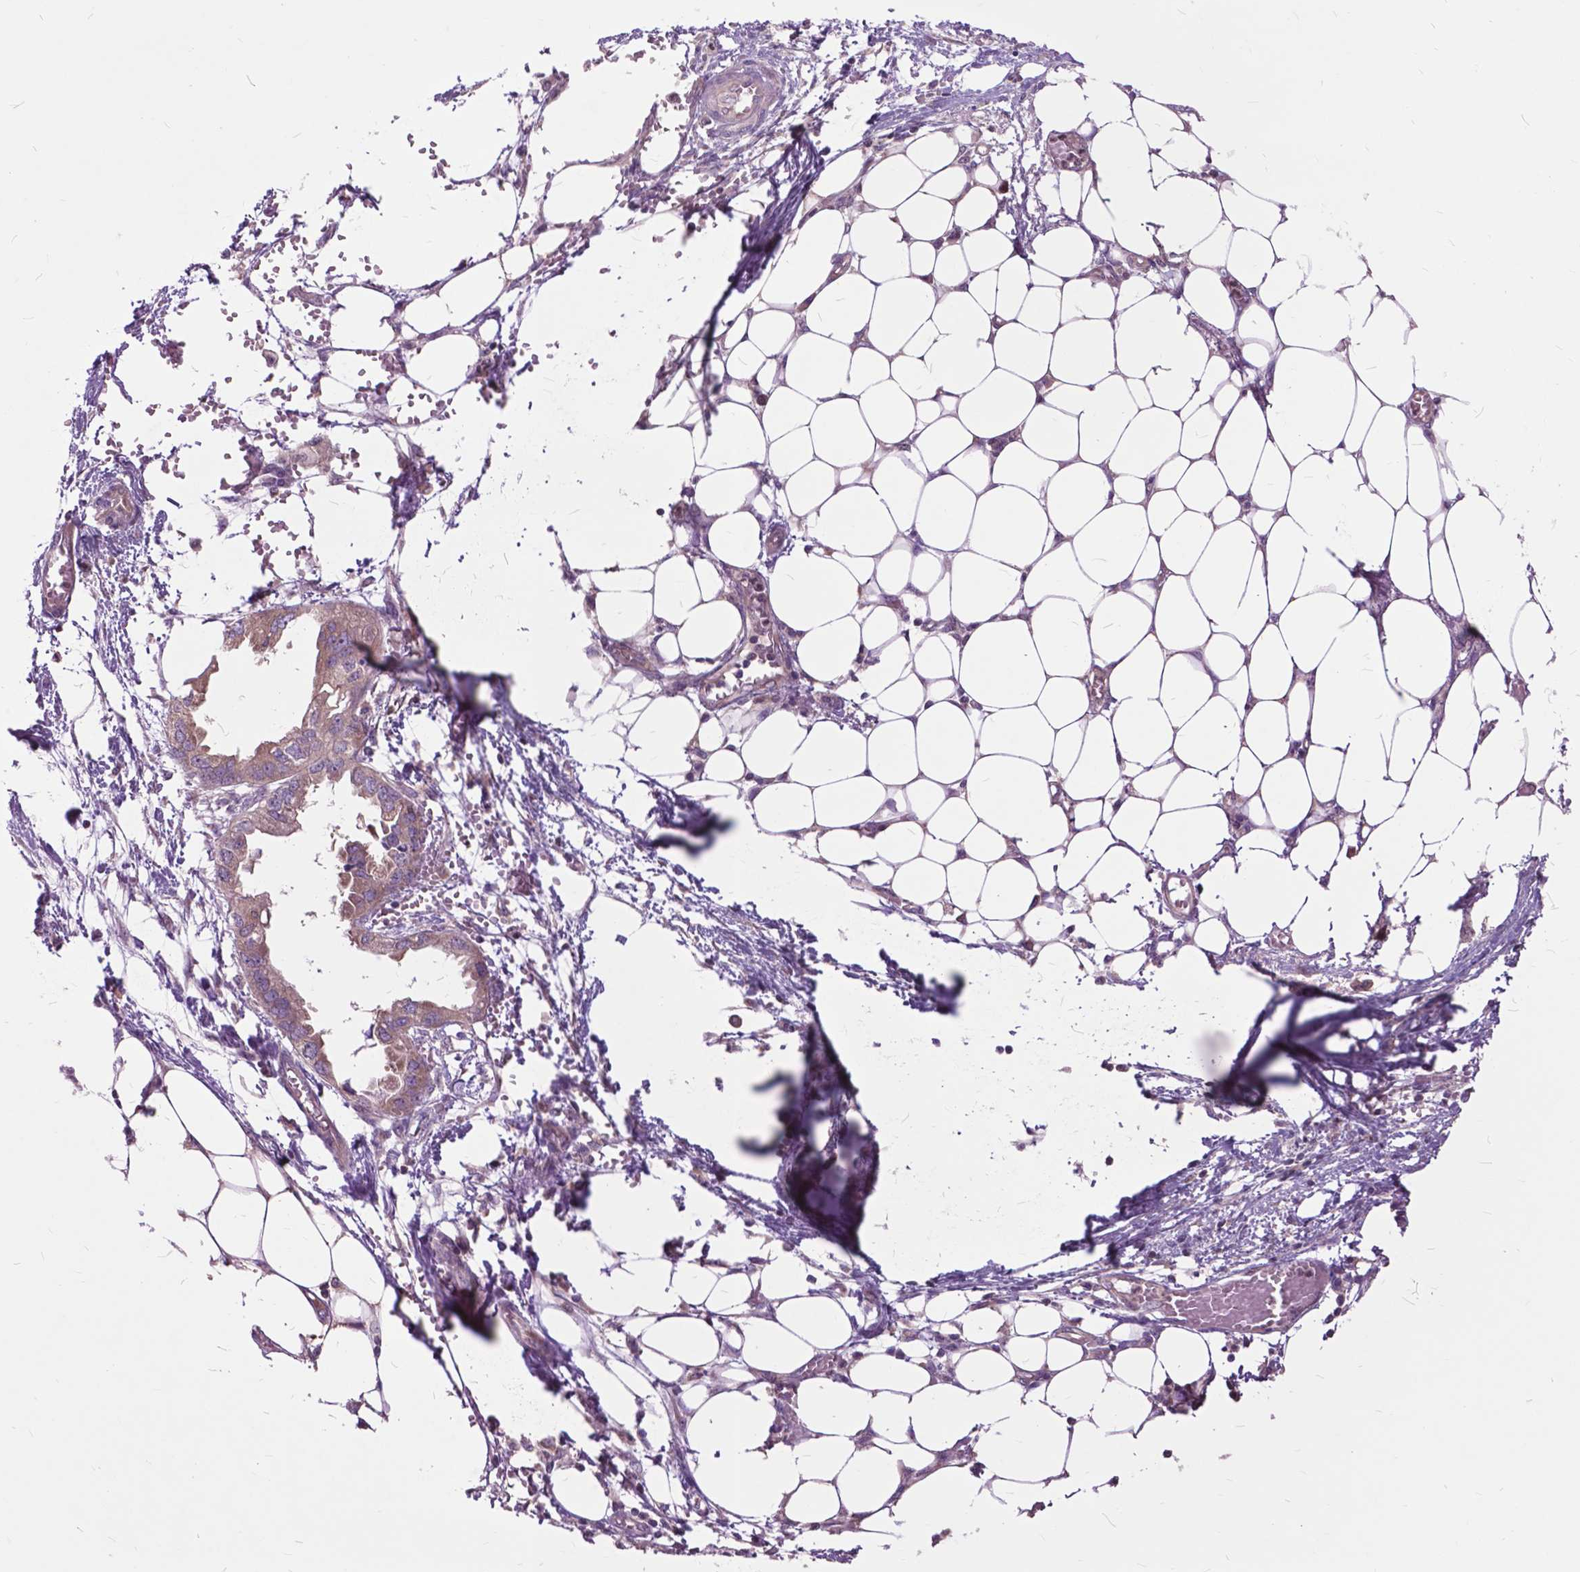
{"staining": {"intensity": "weak", "quantity": ">75%", "location": "cytoplasmic/membranous"}, "tissue": "endometrial cancer", "cell_type": "Tumor cells", "image_type": "cancer", "snomed": [{"axis": "morphology", "description": "Adenocarcinoma, NOS"}, {"axis": "morphology", "description": "Adenocarcinoma, metastatic, NOS"}, {"axis": "topography", "description": "Adipose tissue"}, {"axis": "topography", "description": "Endometrium"}], "caption": "DAB immunohistochemical staining of endometrial cancer demonstrates weak cytoplasmic/membranous protein expression in approximately >75% of tumor cells.", "gene": "ARAF", "patient": {"sex": "female", "age": 67}}